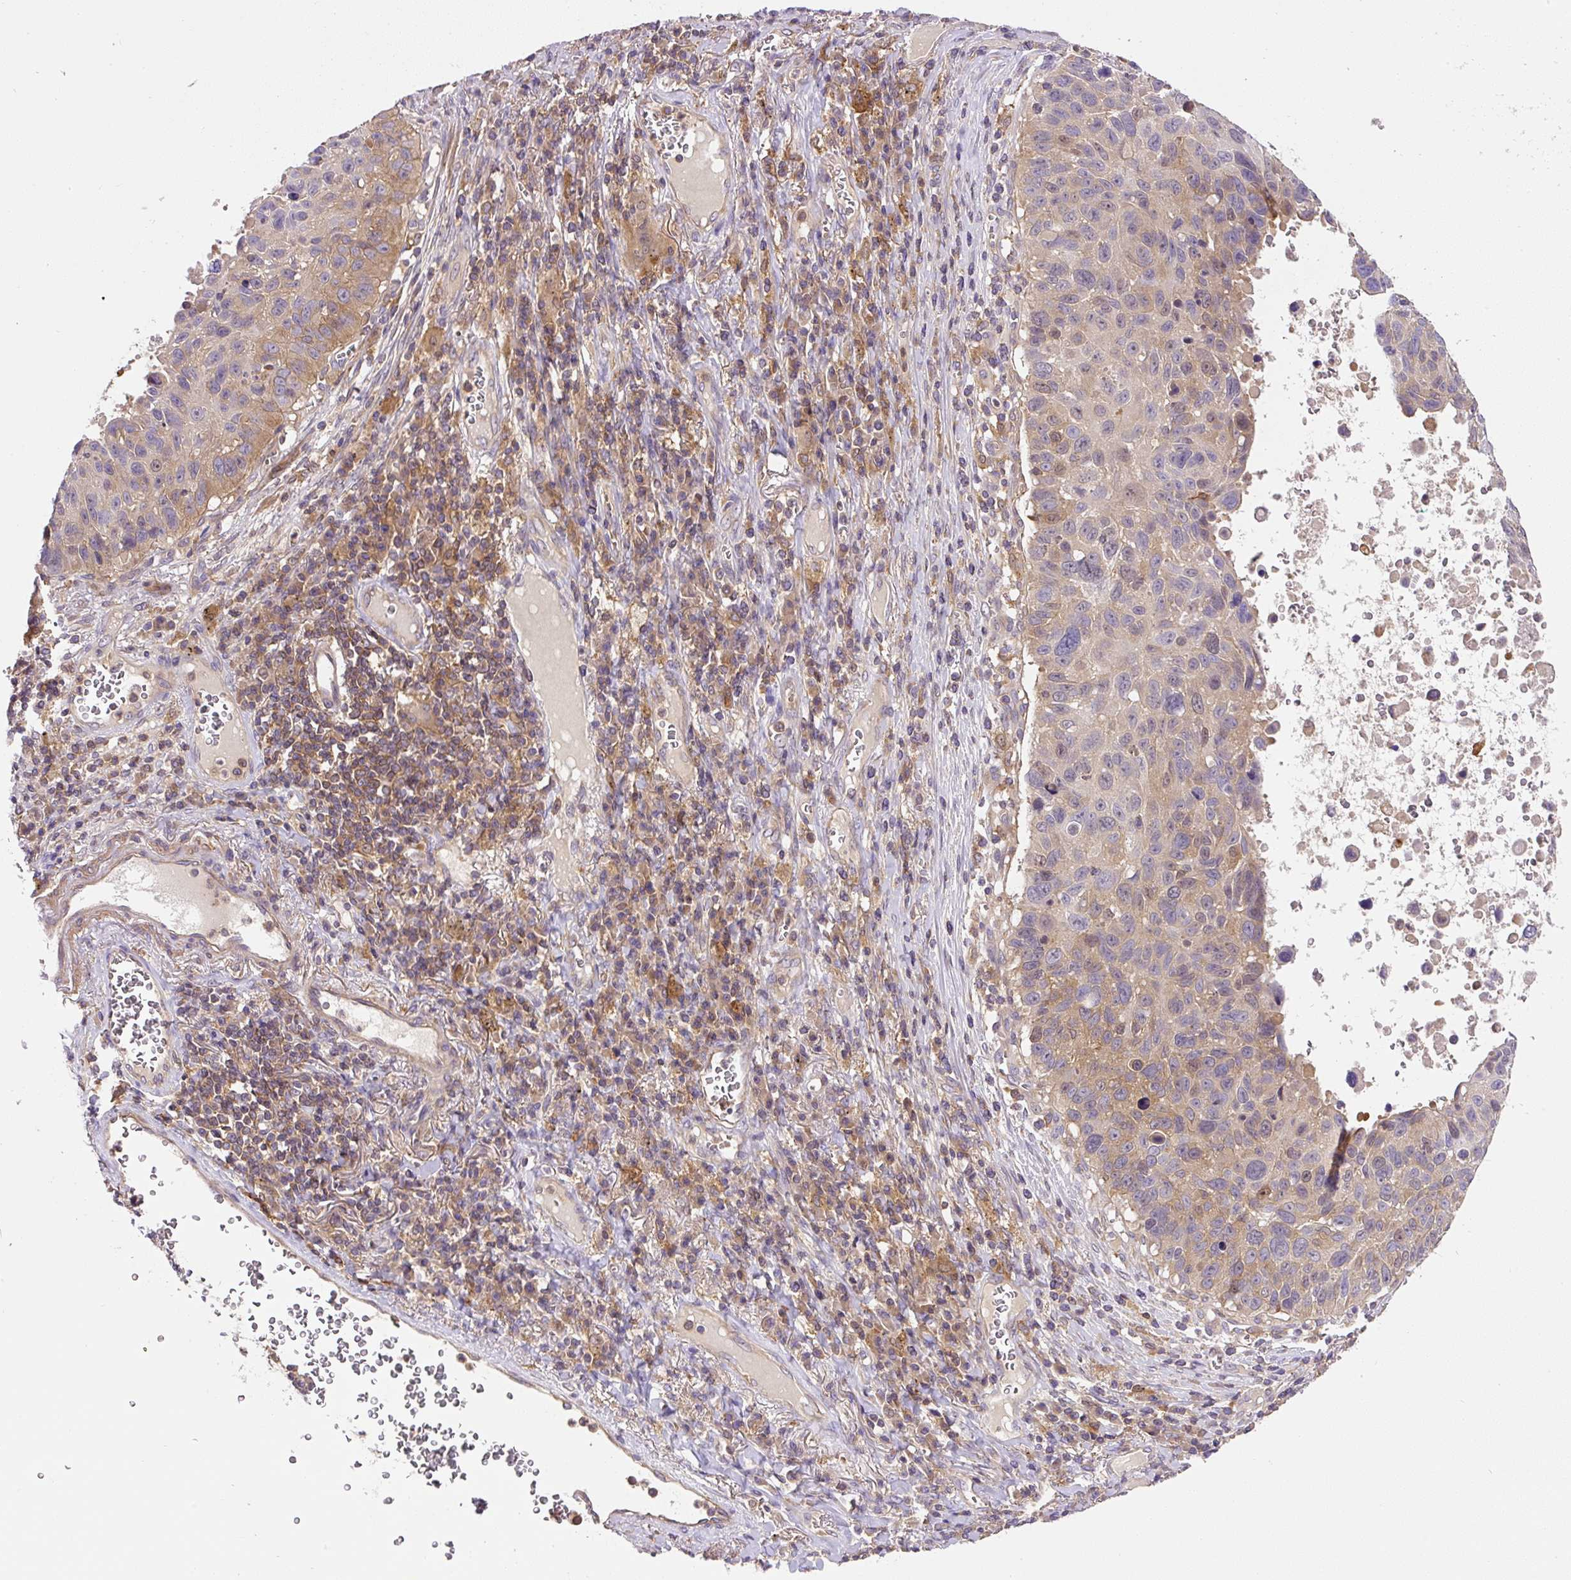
{"staining": {"intensity": "weak", "quantity": "<25%", "location": "cytoplasmic/membranous"}, "tissue": "lung cancer", "cell_type": "Tumor cells", "image_type": "cancer", "snomed": [{"axis": "morphology", "description": "Squamous cell carcinoma, NOS"}, {"axis": "topography", "description": "Lung"}], "caption": "High magnification brightfield microscopy of squamous cell carcinoma (lung) stained with DAB (3,3'-diaminobenzidine) (brown) and counterstained with hematoxylin (blue): tumor cells show no significant positivity.", "gene": "CCDC28A", "patient": {"sex": "male", "age": 66}}